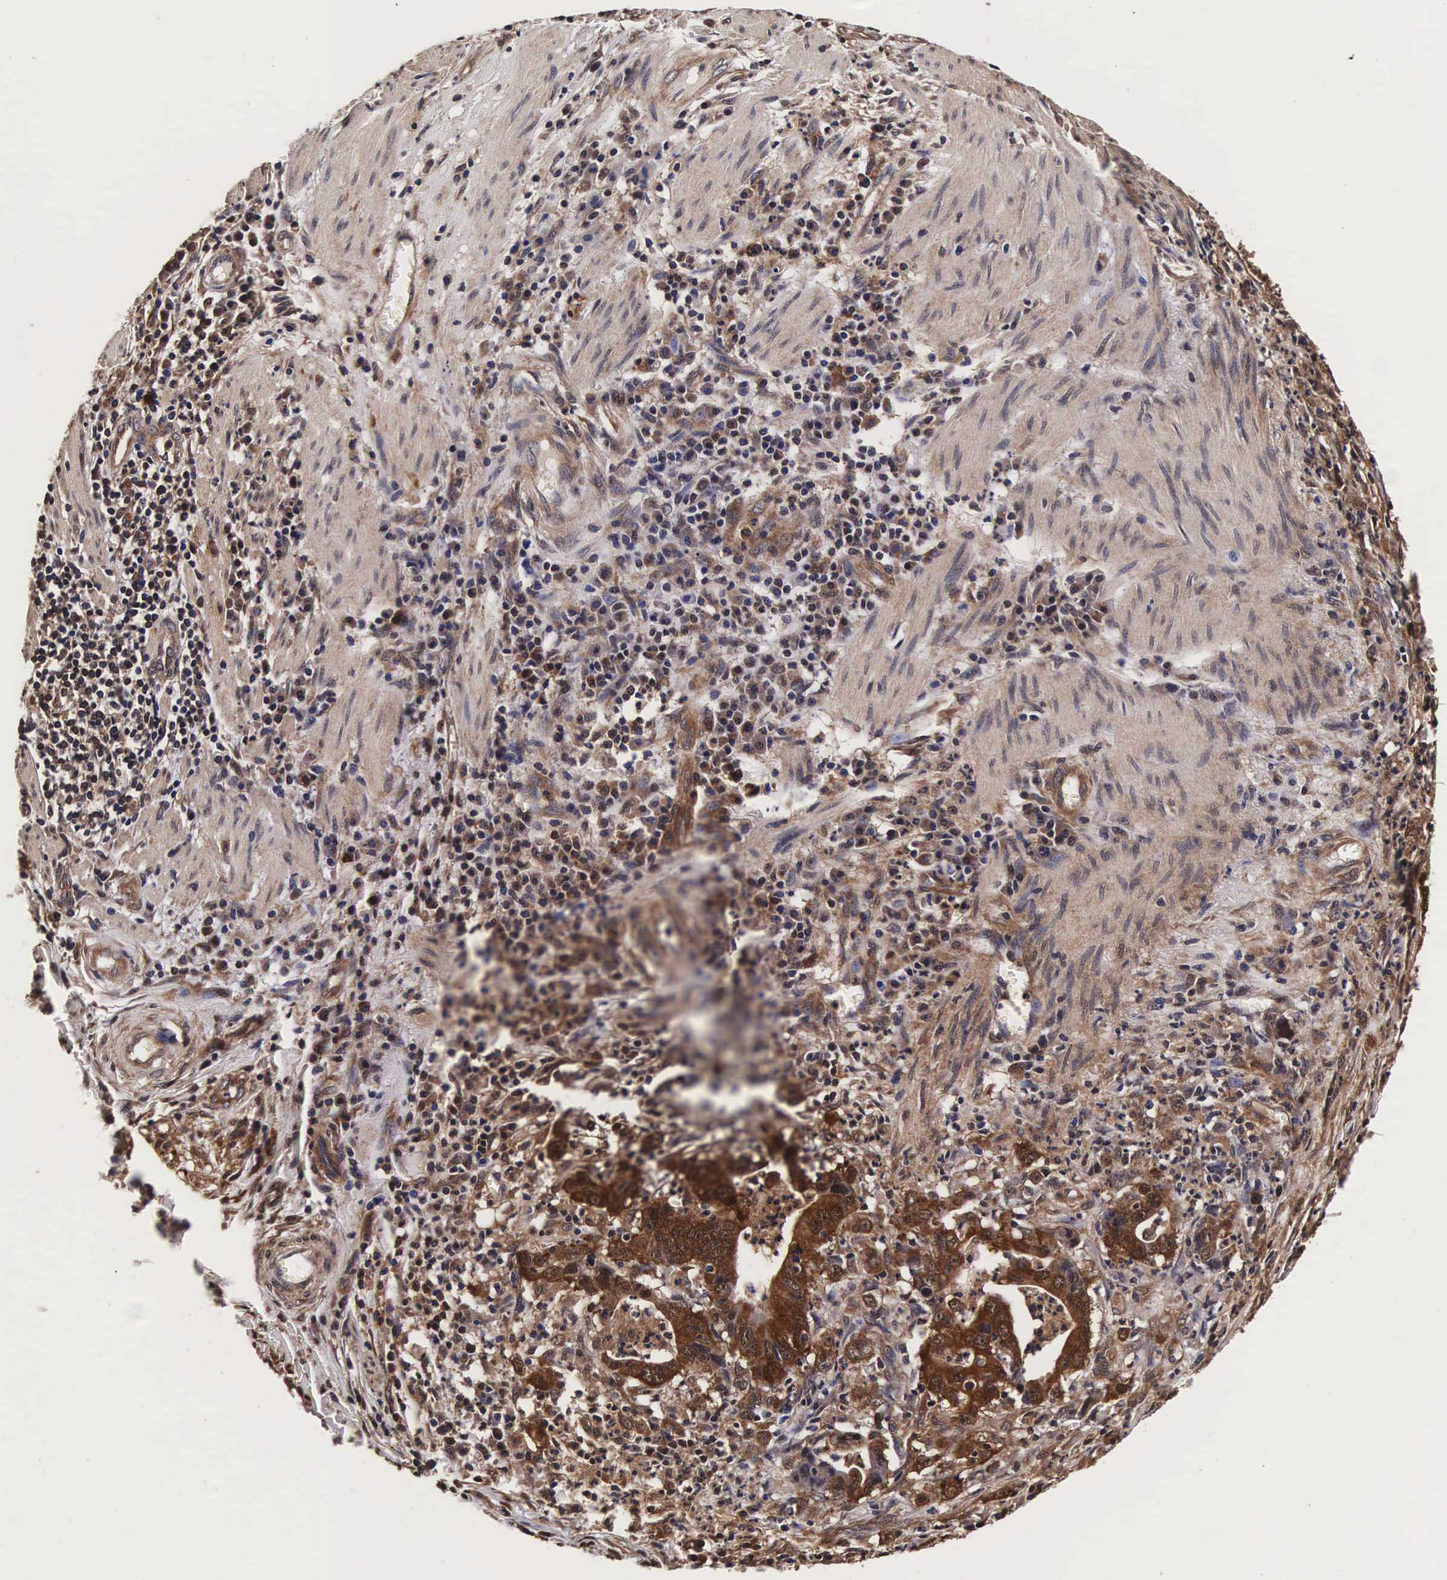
{"staining": {"intensity": "strong", "quantity": ">75%", "location": "cytoplasmic/membranous,nuclear"}, "tissue": "stomach cancer", "cell_type": "Tumor cells", "image_type": "cancer", "snomed": [{"axis": "morphology", "description": "Adenocarcinoma, NOS"}, {"axis": "topography", "description": "Stomach, lower"}], "caption": "Adenocarcinoma (stomach) was stained to show a protein in brown. There is high levels of strong cytoplasmic/membranous and nuclear positivity in approximately >75% of tumor cells. (IHC, brightfield microscopy, high magnification).", "gene": "TECPR2", "patient": {"sex": "female", "age": 86}}